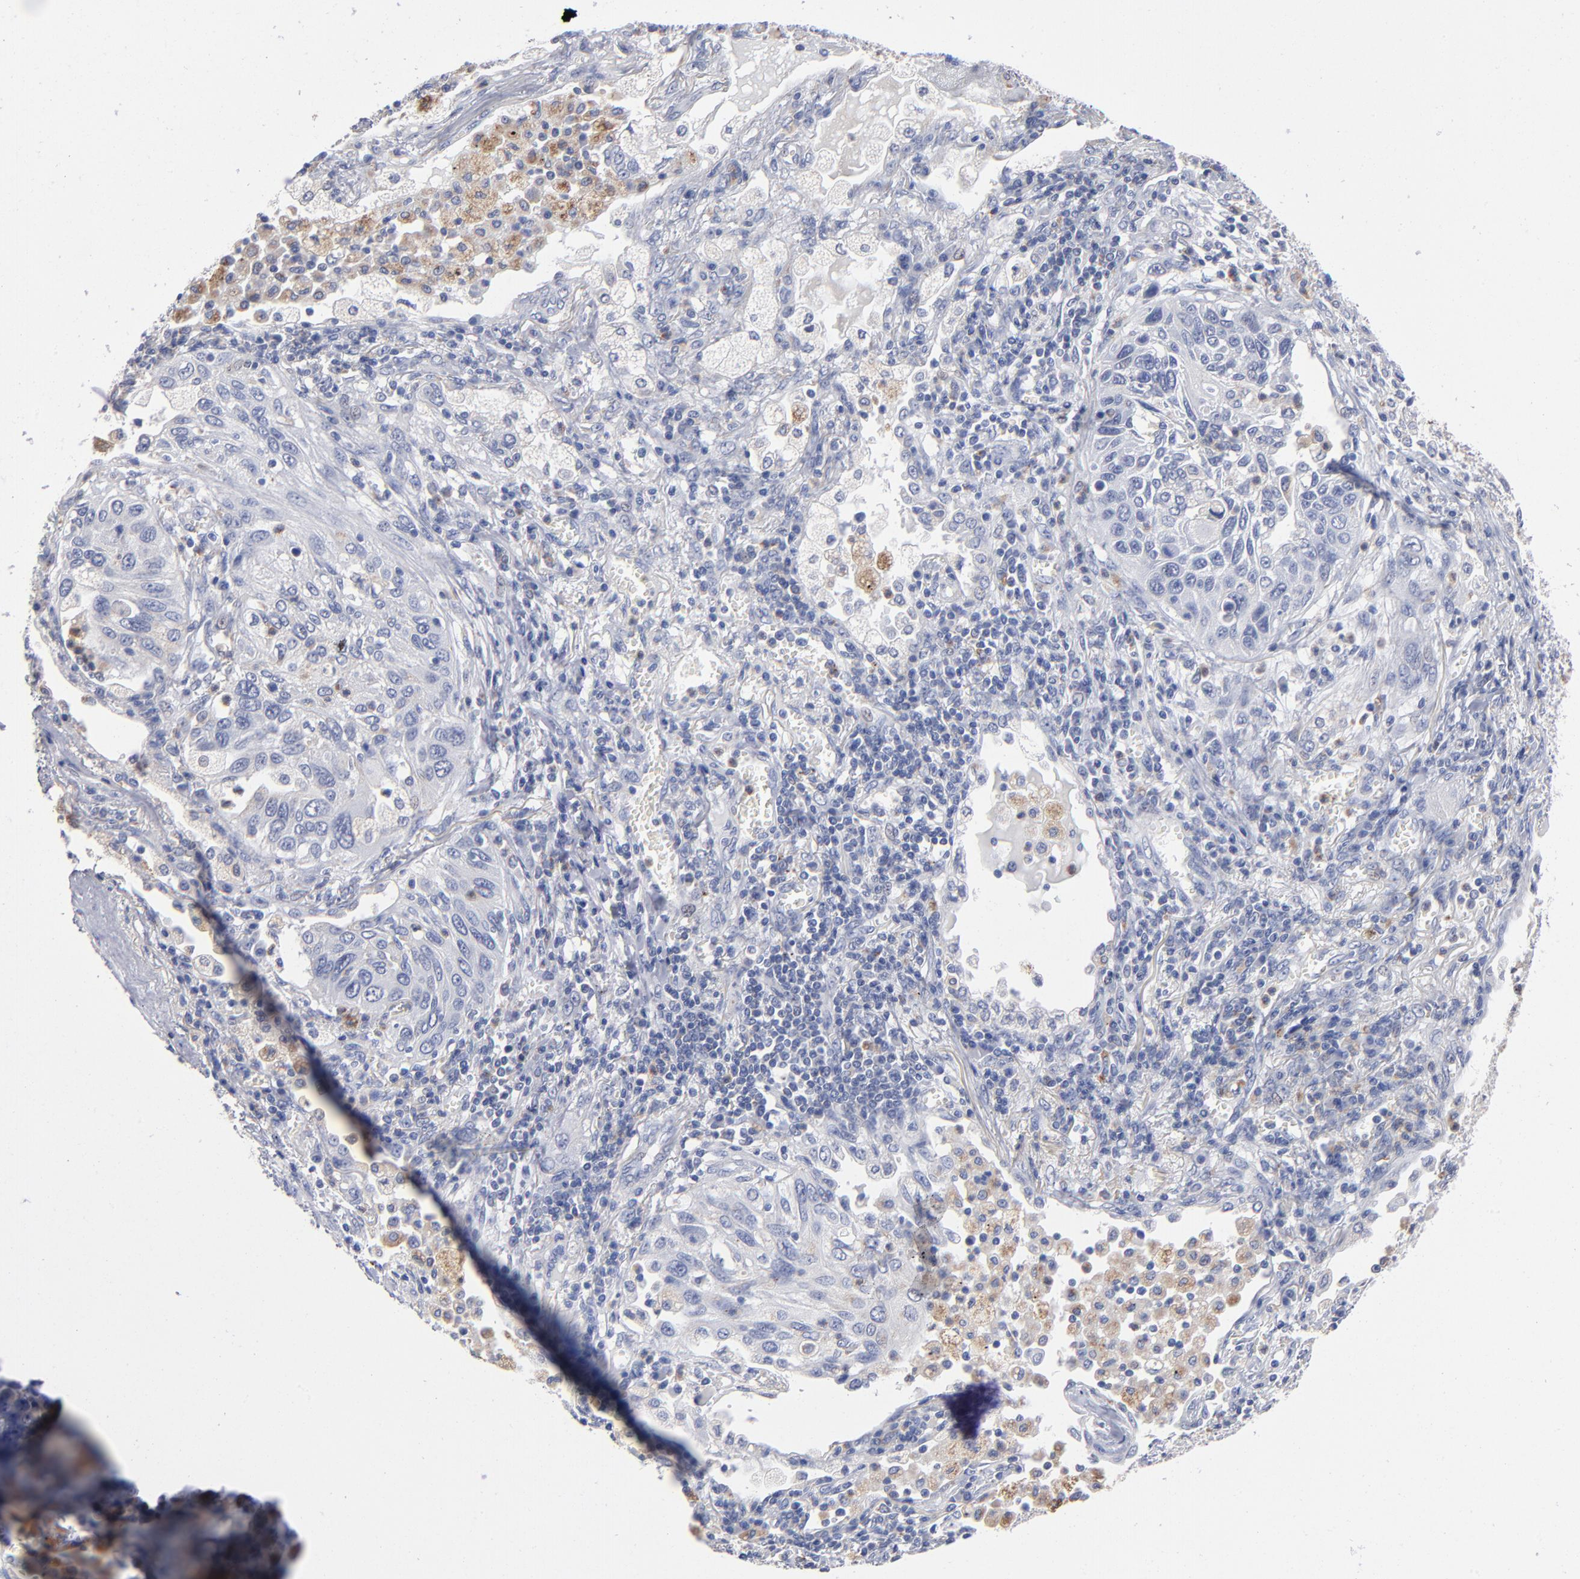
{"staining": {"intensity": "negative", "quantity": "none", "location": "none"}, "tissue": "lung cancer", "cell_type": "Tumor cells", "image_type": "cancer", "snomed": [{"axis": "morphology", "description": "Squamous cell carcinoma, NOS"}, {"axis": "topography", "description": "Lung"}], "caption": "High magnification brightfield microscopy of lung cancer stained with DAB (brown) and counterstained with hematoxylin (blue): tumor cells show no significant expression.", "gene": "RRAGB", "patient": {"sex": "female", "age": 76}}